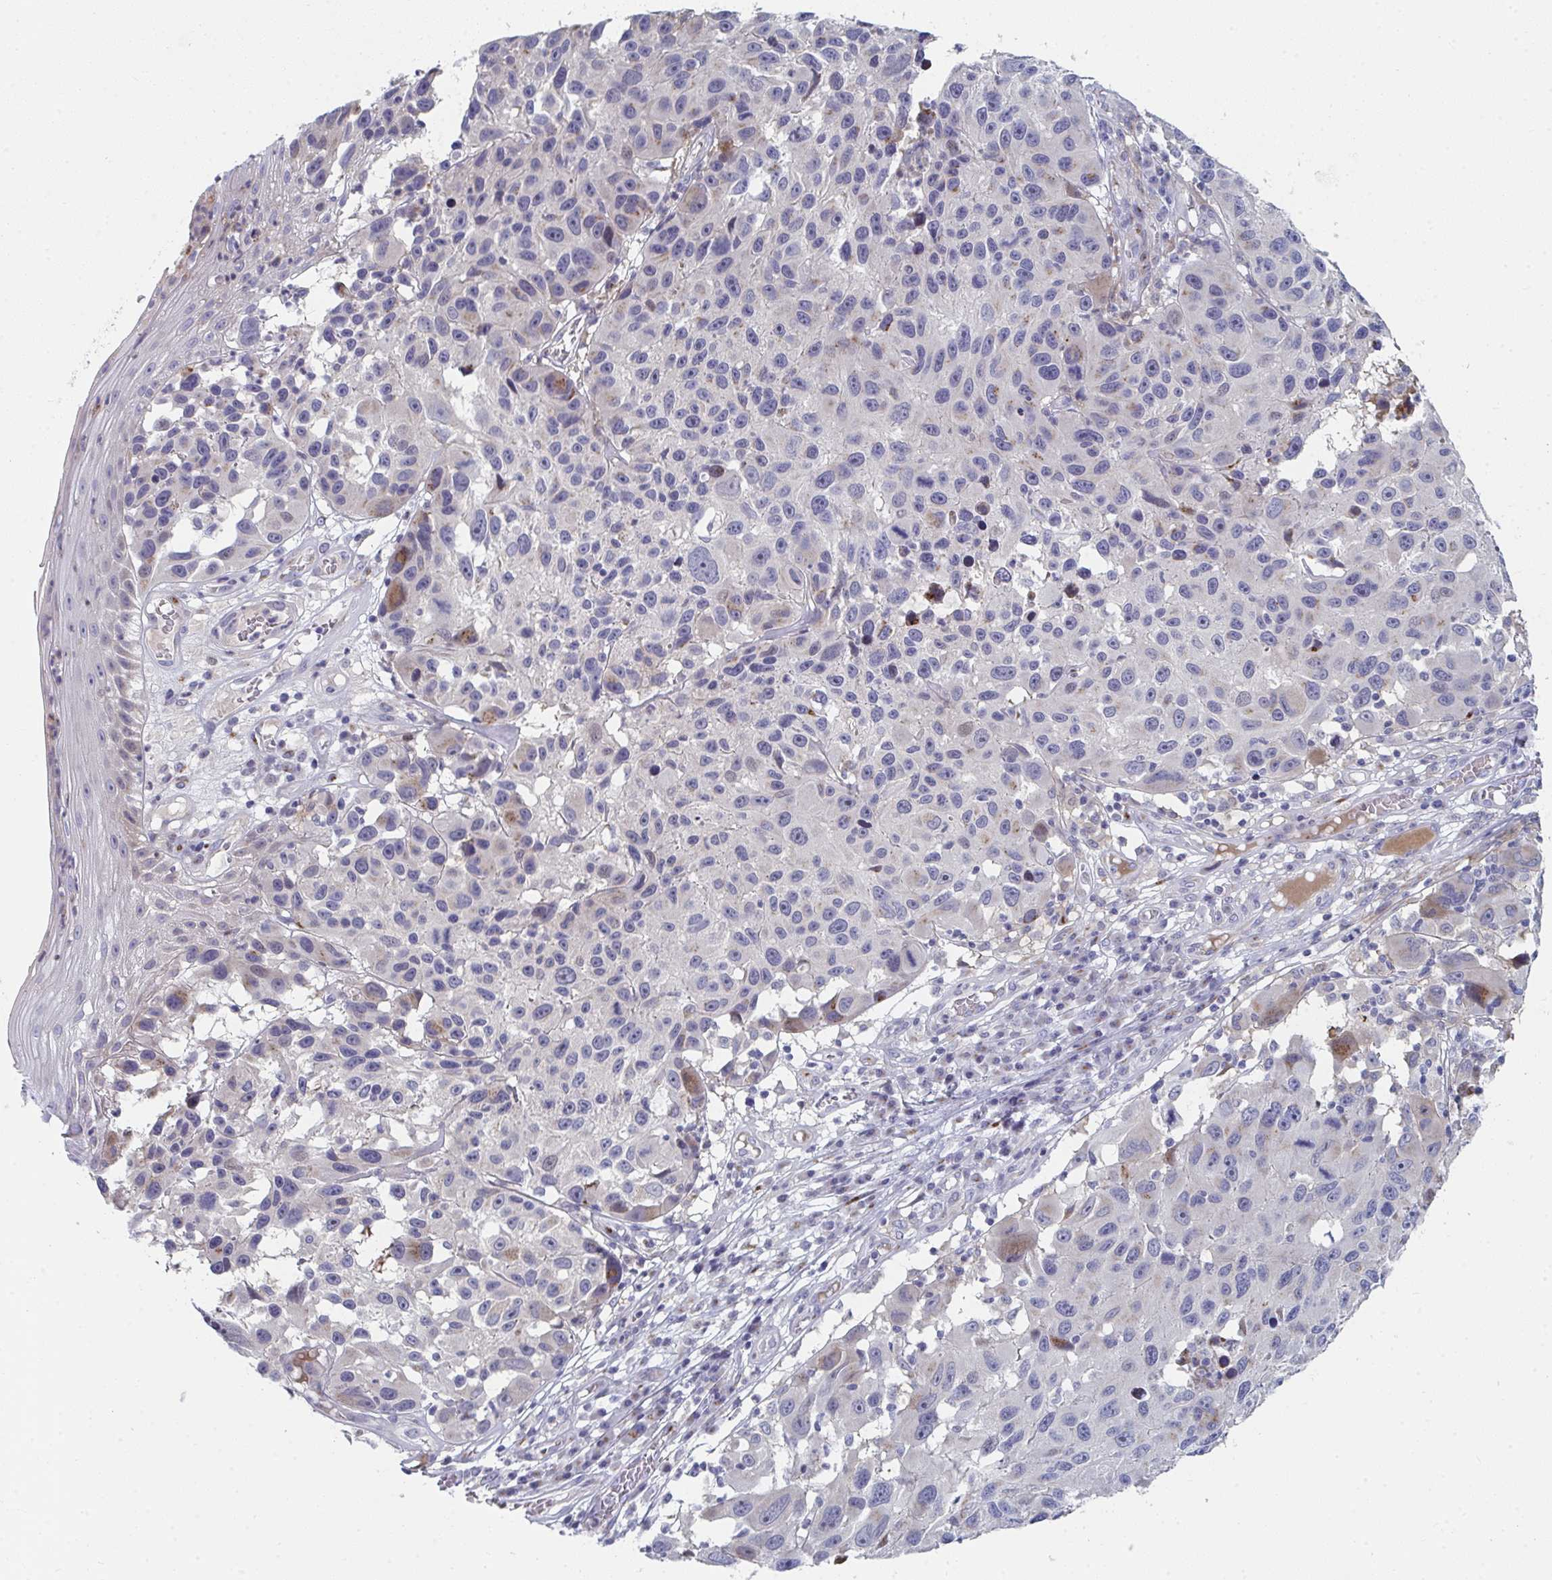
{"staining": {"intensity": "moderate", "quantity": "<25%", "location": "cytoplasmic/membranous"}, "tissue": "melanoma", "cell_type": "Tumor cells", "image_type": "cancer", "snomed": [{"axis": "morphology", "description": "Malignant melanoma, NOS"}, {"axis": "topography", "description": "Skin"}], "caption": "Protein expression analysis of melanoma reveals moderate cytoplasmic/membranous staining in approximately <25% of tumor cells. The staining is performed using DAB (3,3'-diaminobenzidine) brown chromogen to label protein expression. The nuclei are counter-stained blue using hematoxylin.", "gene": "PSMG1", "patient": {"sex": "male", "age": 53}}